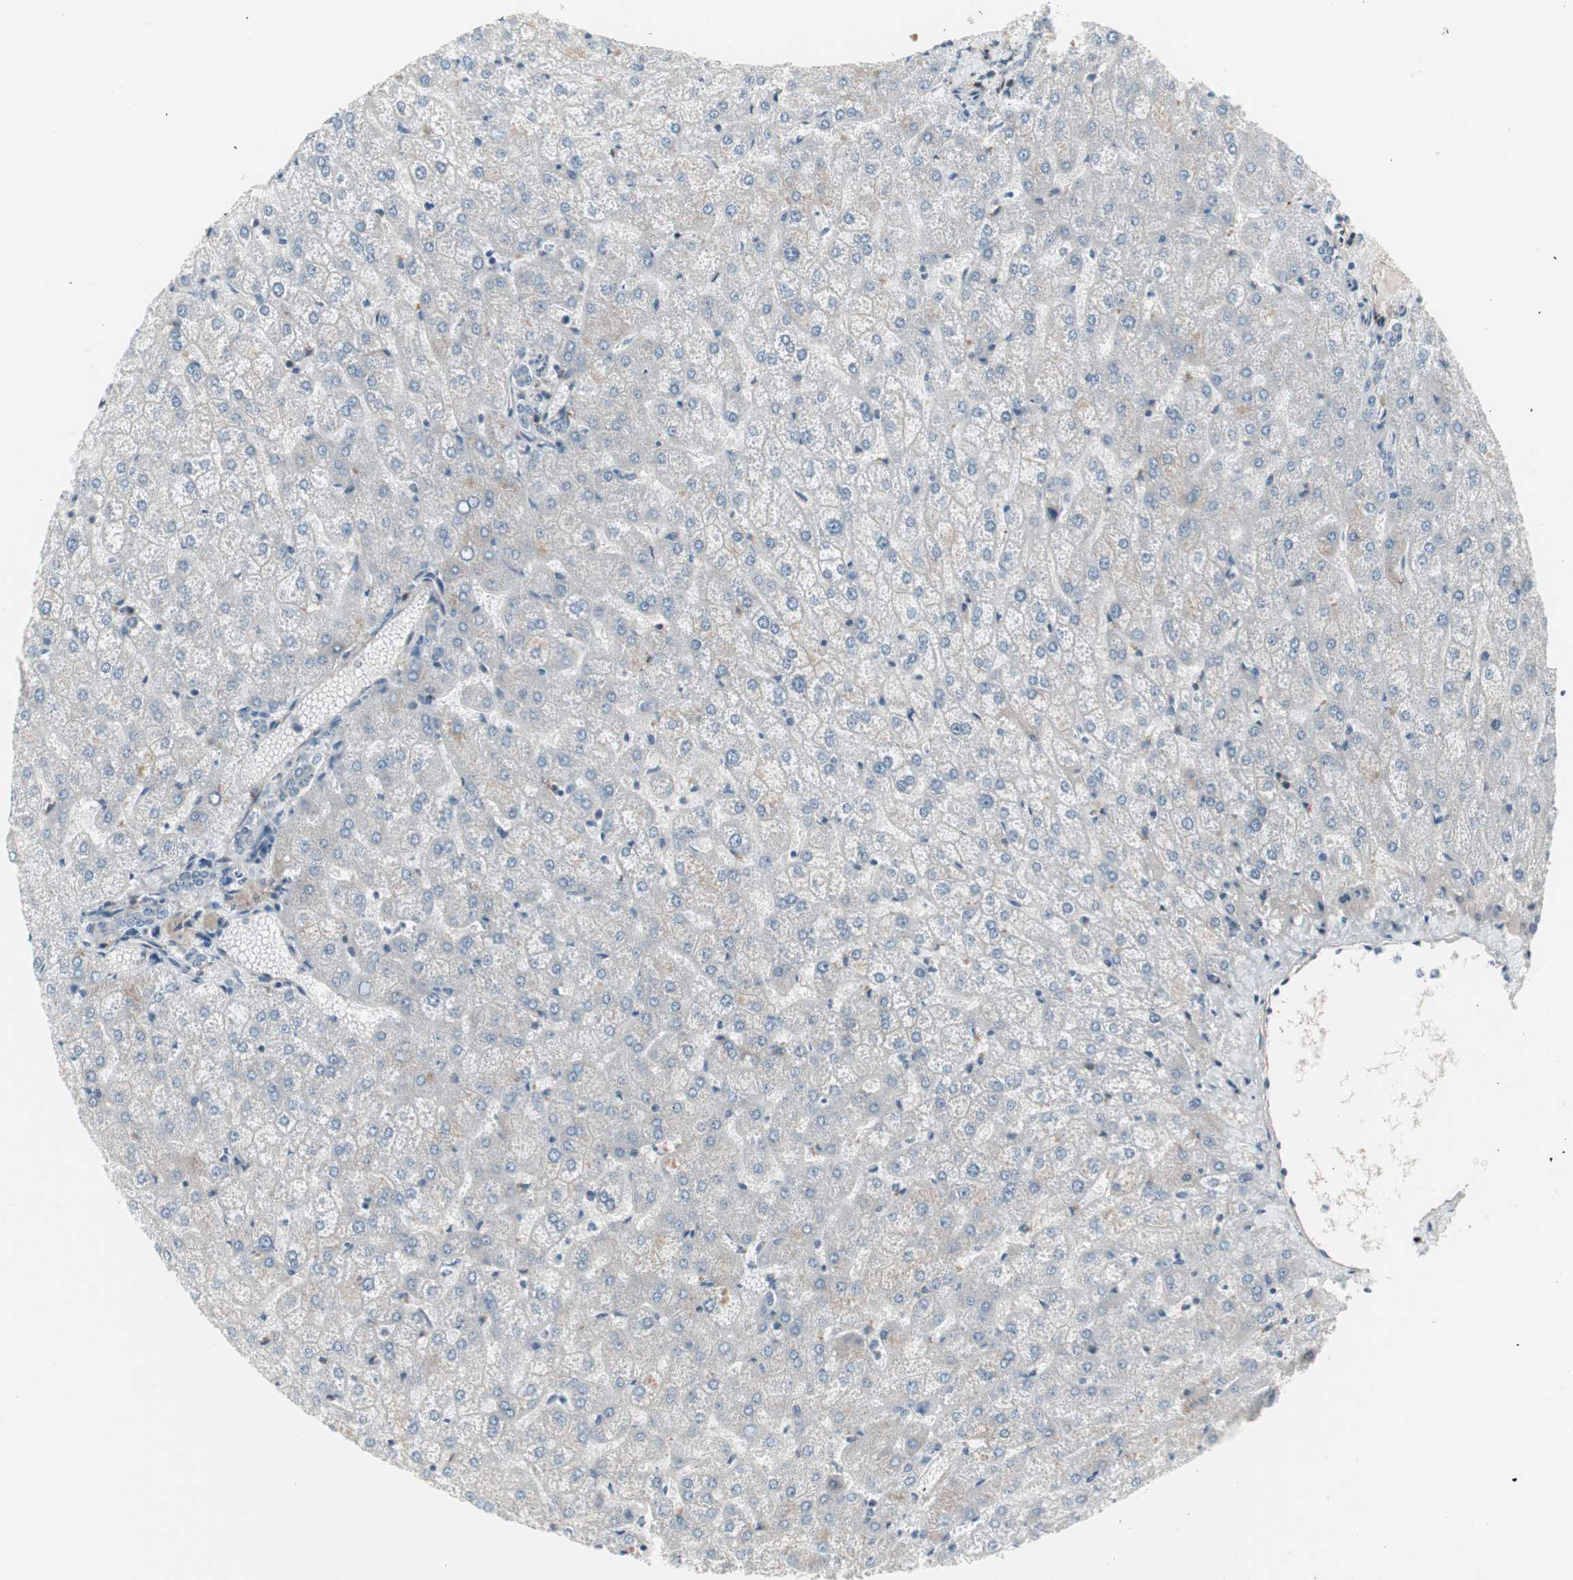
{"staining": {"intensity": "negative", "quantity": "none", "location": "none"}, "tissue": "liver", "cell_type": "Cholangiocytes", "image_type": "normal", "snomed": [{"axis": "morphology", "description": "Normal tissue, NOS"}, {"axis": "topography", "description": "Liver"}], "caption": "This micrograph is of normal liver stained with immunohistochemistry (IHC) to label a protein in brown with the nuclei are counter-stained blue. There is no positivity in cholangiocytes.", "gene": "ZSCAN32", "patient": {"sex": "female", "age": 32}}